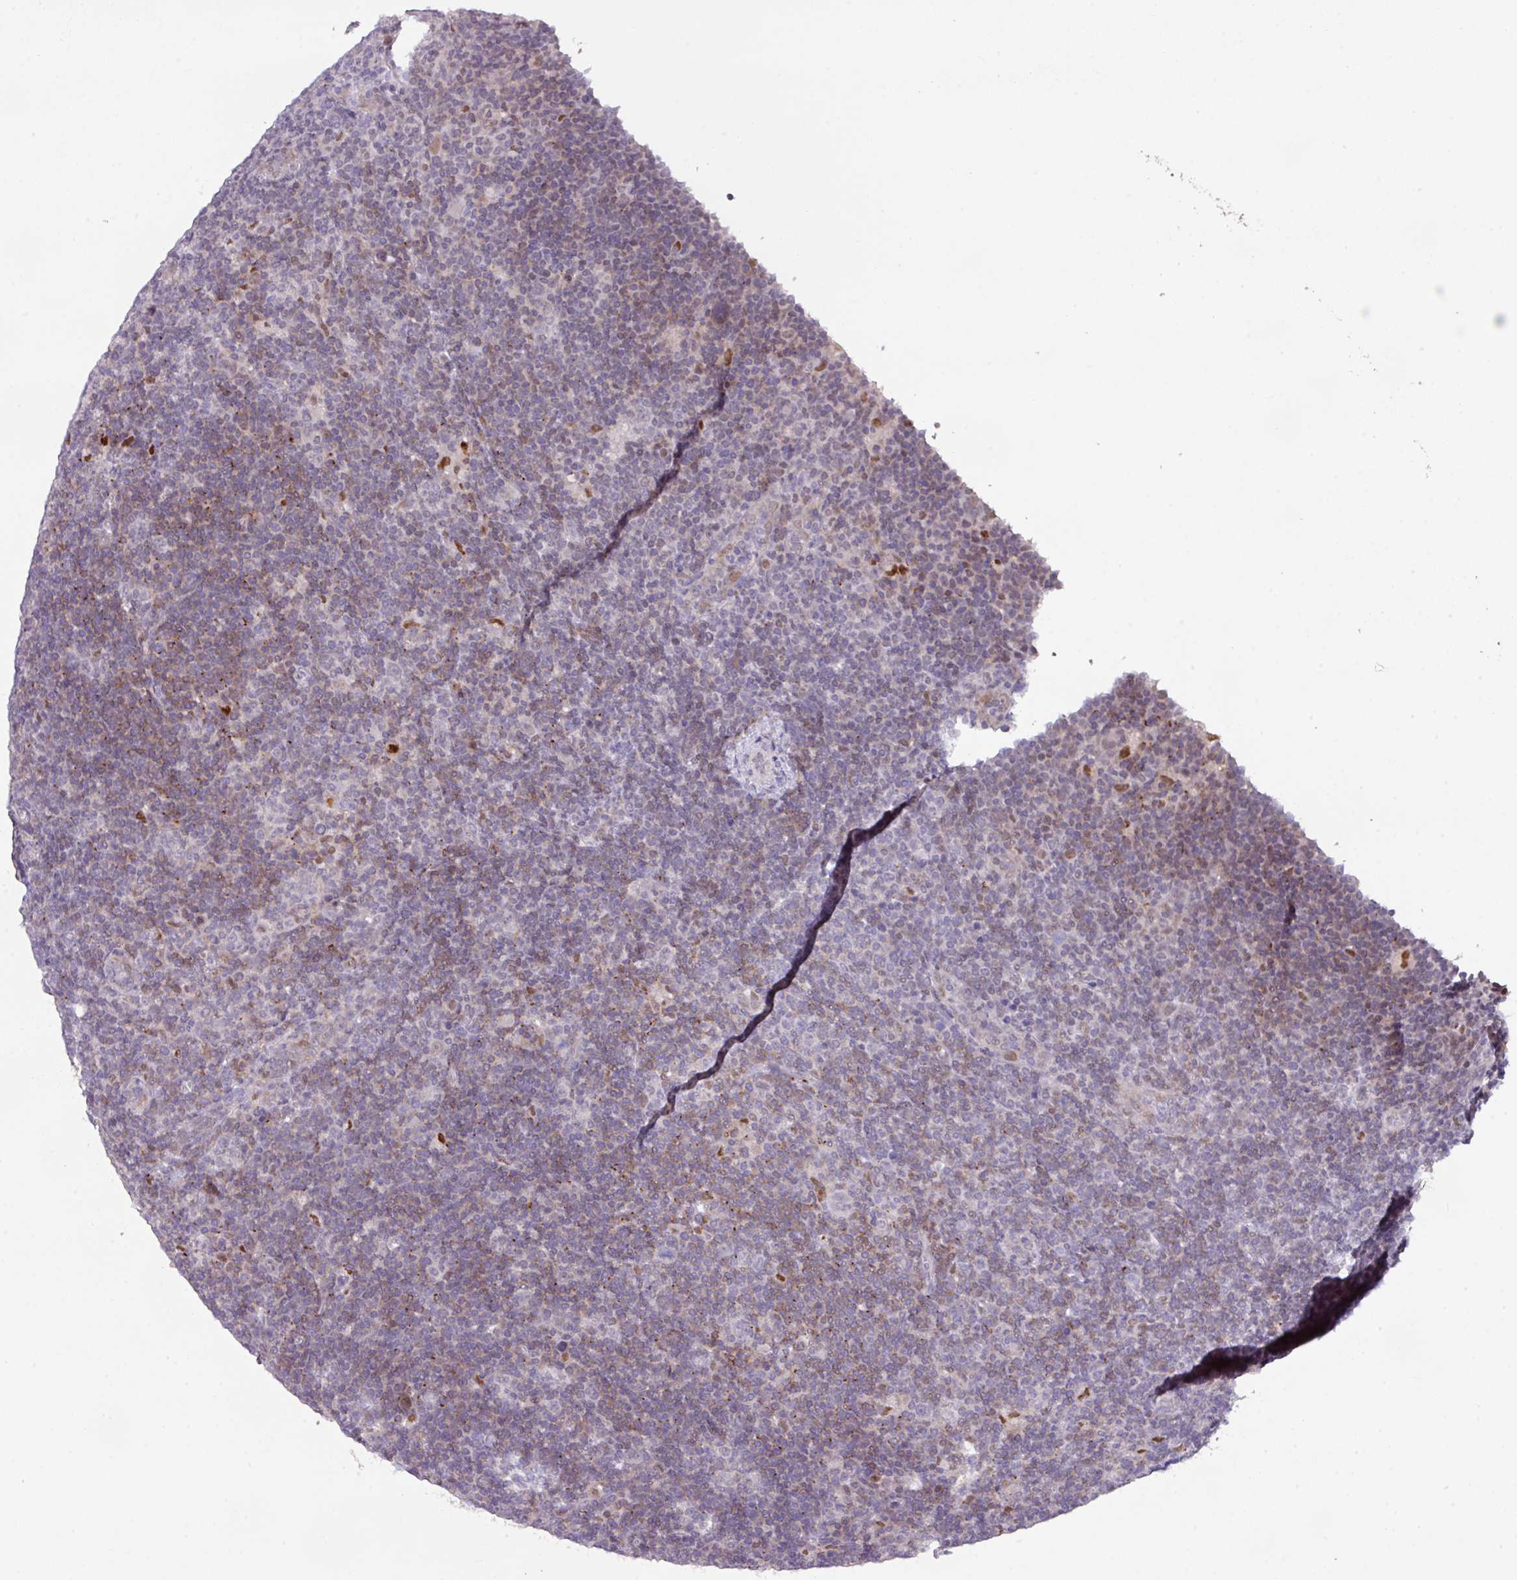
{"staining": {"intensity": "negative", "quantity": "none", "location": "none"}, "tissue": "lymphoma", "cell_type": "Tumor cells", "image_type": "cancer", "snomed": [{"axis": "morphology", "description": "Hodgkin's disease, NOS"}, {"axis": "topography", "description": "Lymph node"}], "caption": "Immunohistochemistry photomicrograph of Hodgkin's disease stained for a protein (brown), which demonstrates no positivity in tumor cells.", "gene": "ANKRD13B", "patient": {"sex": "female", "age": 57}}